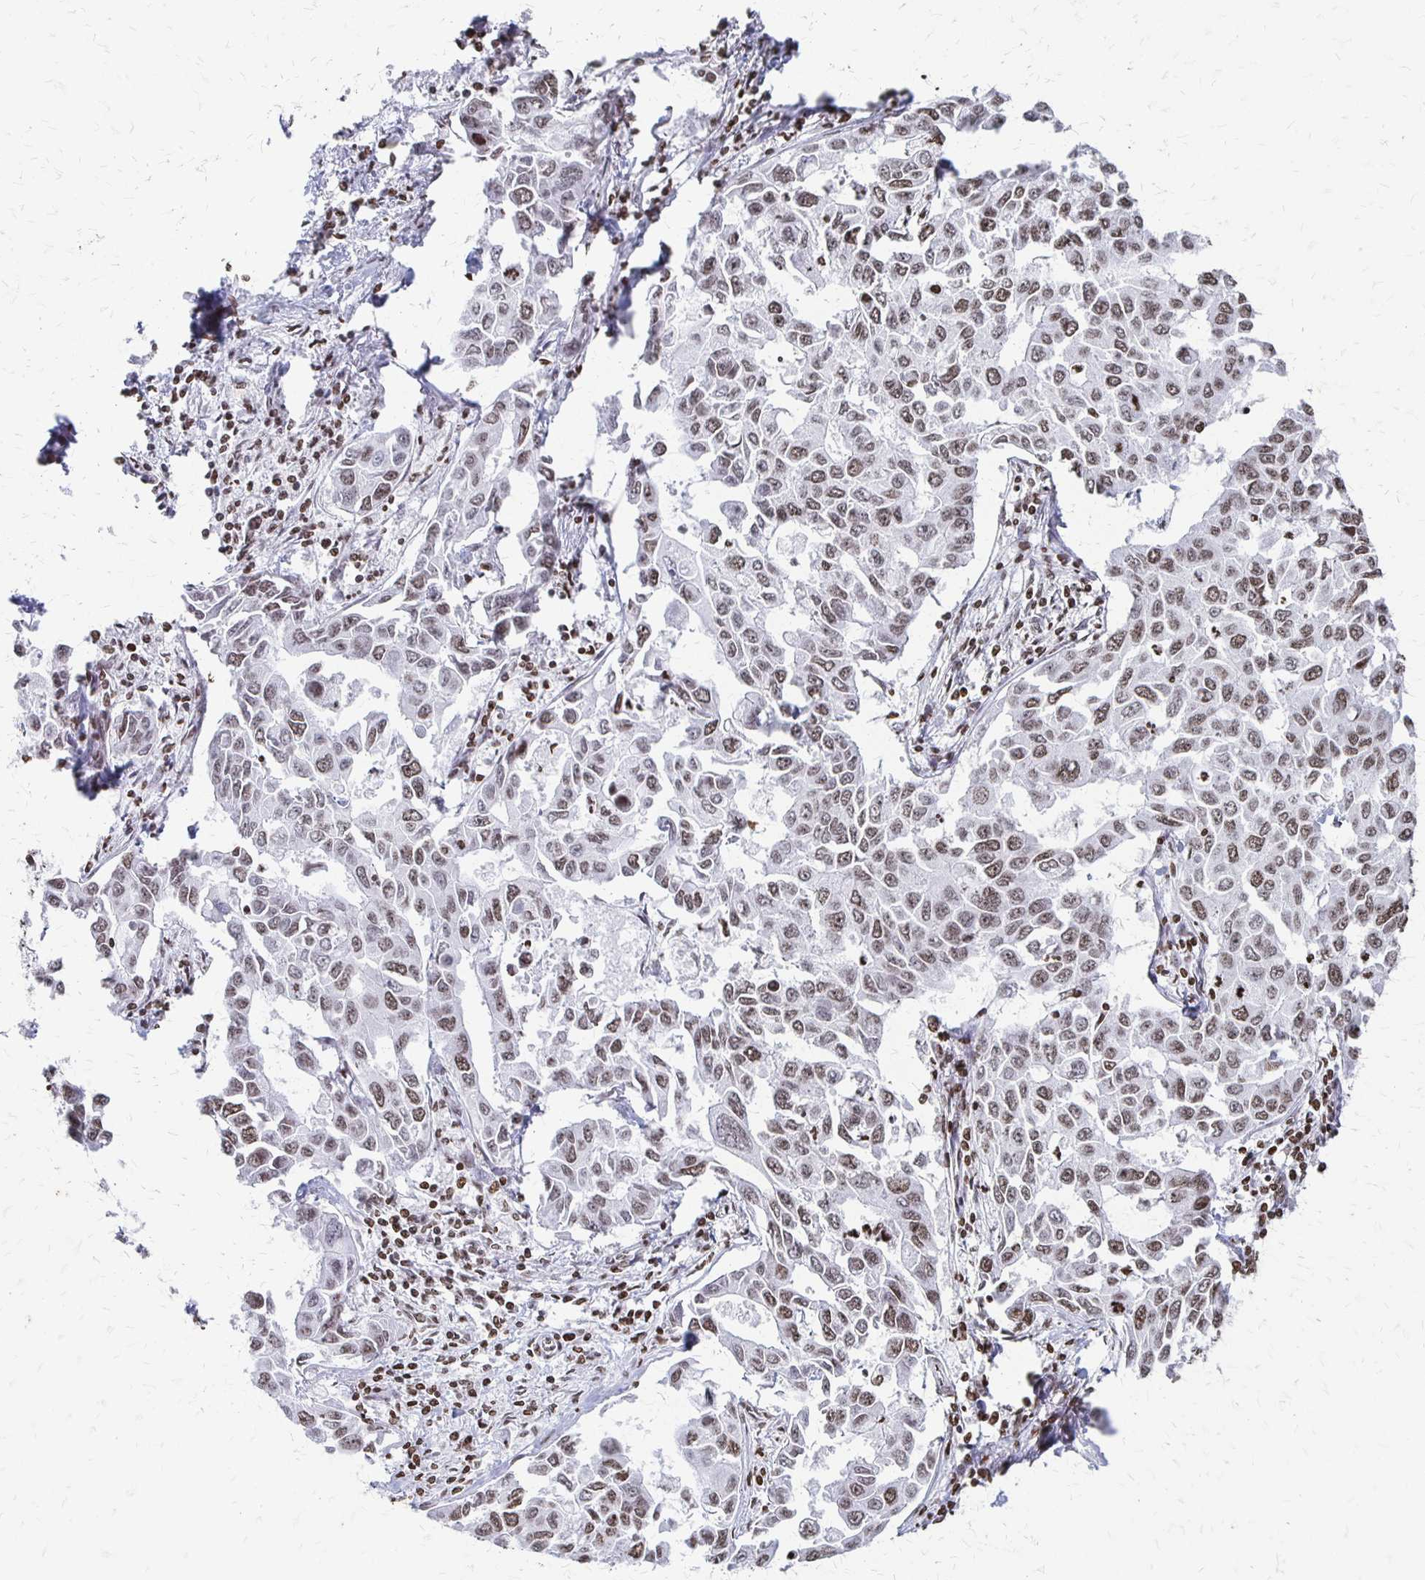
{"staining": {"intensity": "moderate", "quantity": "25%-75%", "location": "nuclear"}, "tissue": "lung cancer", "cell_type": "Tumor cells", "image_type": "cancer", "snomed": [{"axis": "morphology", "description": "Adenocarcinoma, NOS"}, {"axis": "topography", "description": "Lung"}], "caption": "Human lung cancer (adenocarcinoma) stained with a protein marker reveals moderate staining in tumor cells.", "gene": "ZNF280C", "patient": {"sex": "male", "age": 64}}